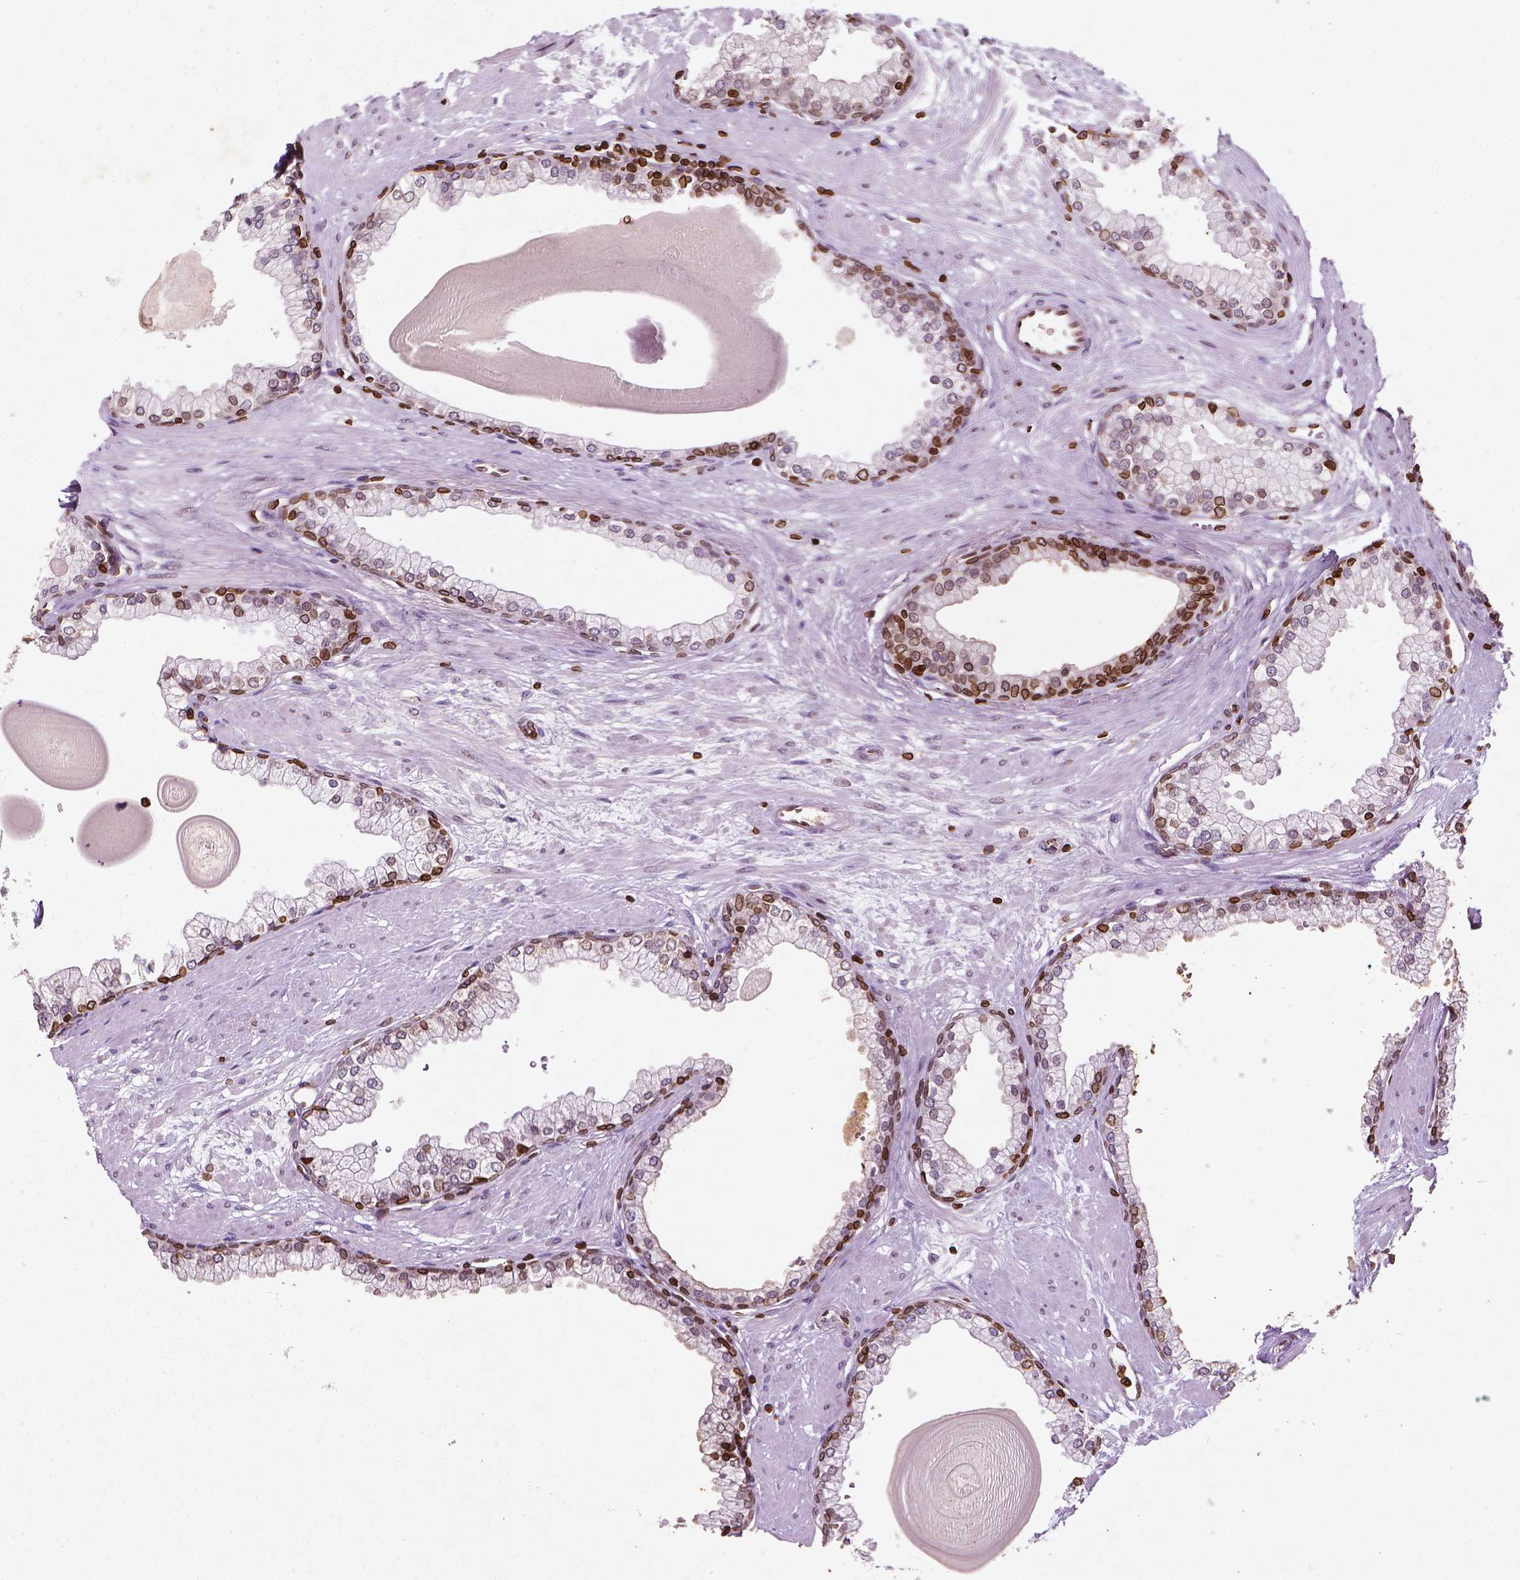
{"staining": {"intensity": "strong", "quantity": "<25%", "location": "cytoplasmic/membranous,nuclear"}, "tissue": "prostate", "cell_type": "Glandular cells", "image_type": "normal", "snomed": [{"axis": "morphology", "description": "Normal tissue, NOS"}, {"axis": "topography", "description": "Prostate"}, {"axis": "topography", "description": "Peripheral nerve tissue"}], "caption": "High-magnification brightfield microscopy of benign prostate stained with DAB (brown) and counterstained with hematoxylin (blue). glandular cells exhibit strong cytoplasmic/membranous,nuclear expression is seen in approximately<25% of cells.", "gene": "LMNB1", "patient": {"sex": "male", "age": 61}}